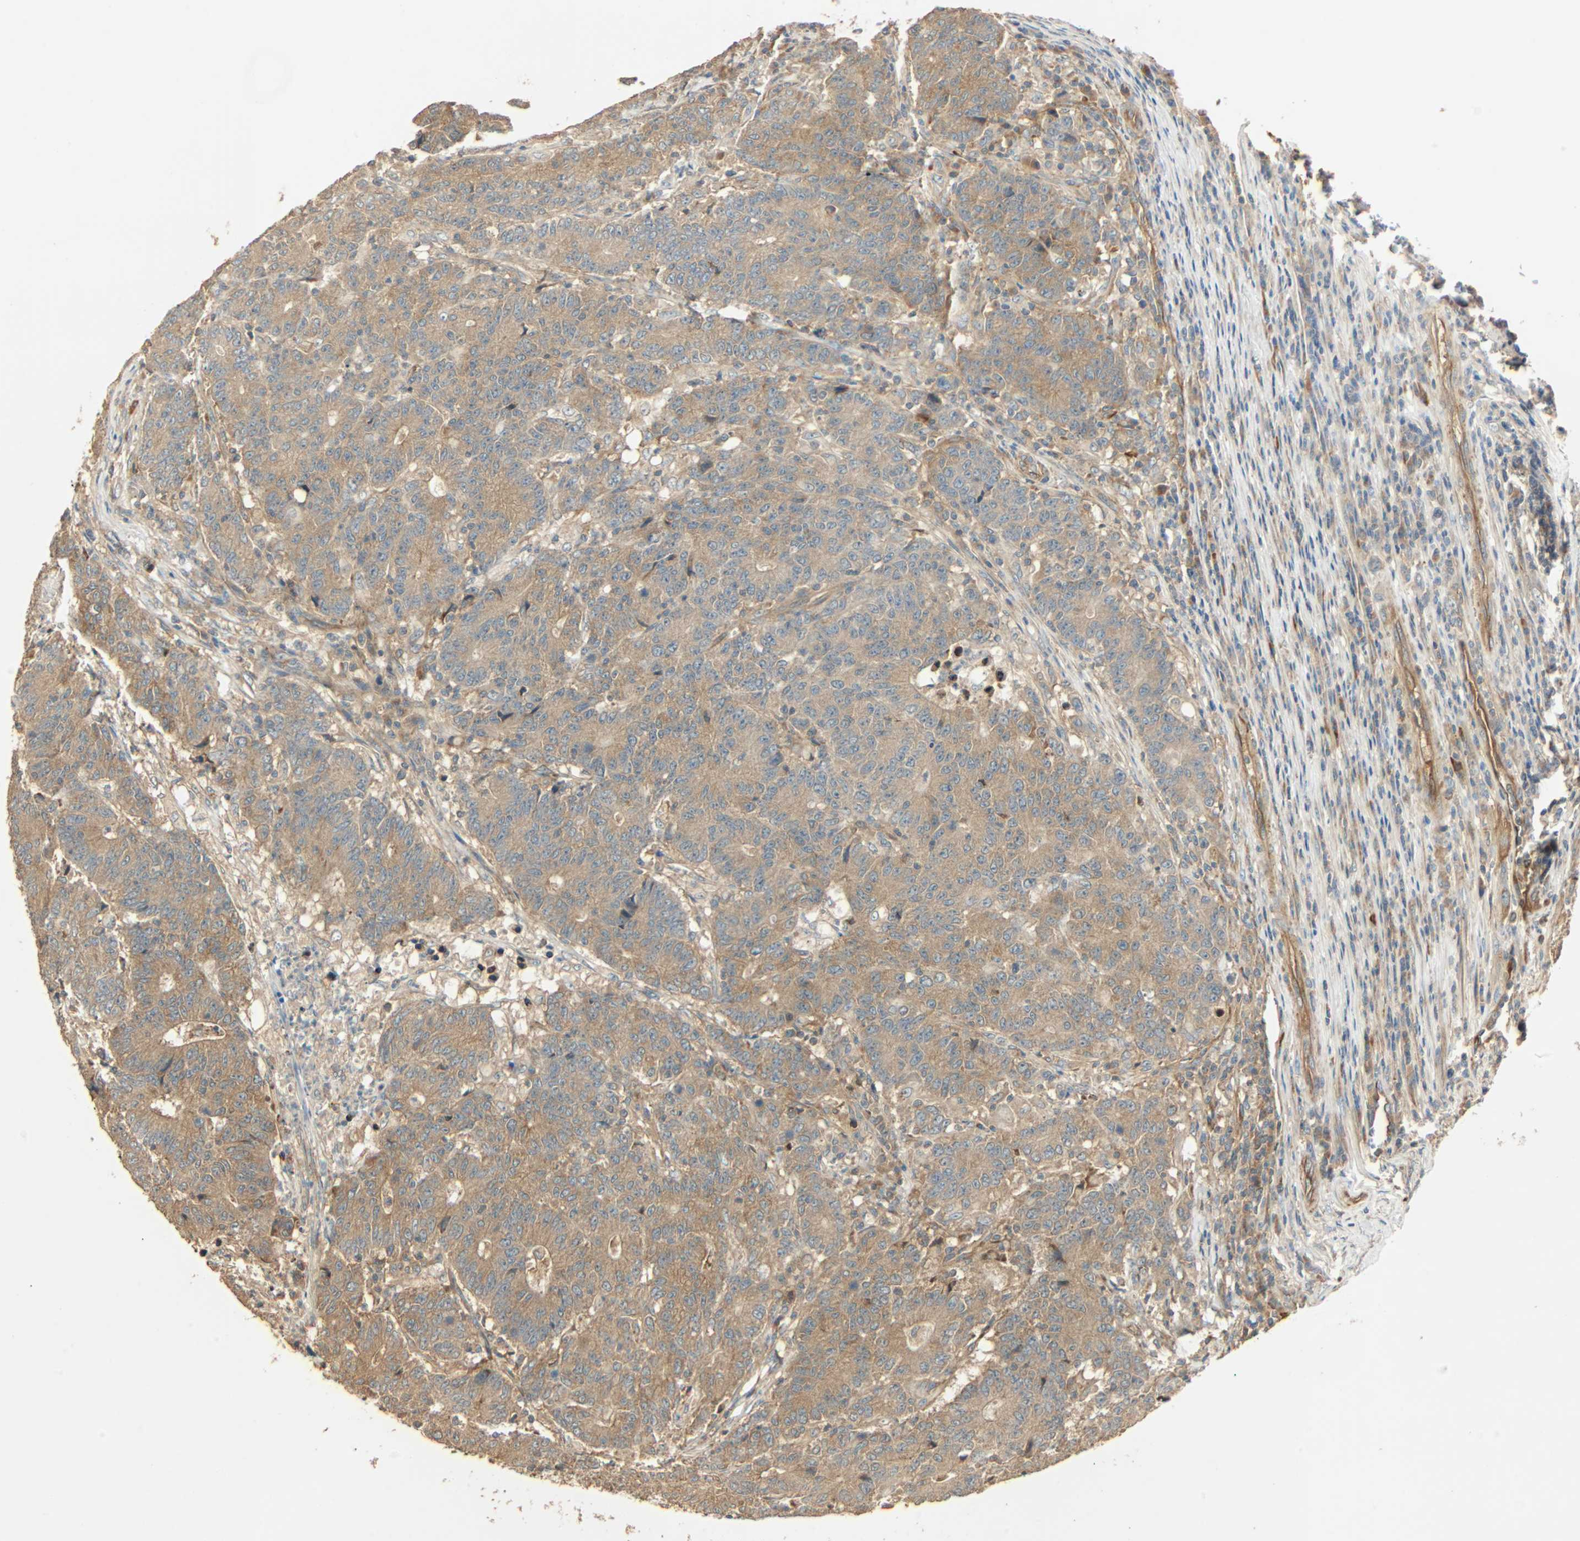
{"staining": {"intensity": "moderate", "quantity": ">75%", "location": "cytoplasmic/membranous"}, "tissue": "colorectal cancer", "cell_type": "Tumor cells", "image_type": "cancer", "snomed": [{"axis": "morphology", "description": "Normal tissue, NOS"}, {"axis": "morphology", "description": "Adenocarcinoma, NOS"}, {"axis": "topography", "description": "Colon"}], "caption": "Colorectal cancer (adenocarcinoma) stained with immunohistochemistry displays moderate cytoplasmic/membranous staining in about >75% of tumor cells.", "gene": "GALK1", "patient": {"sex": "female", "age": 75}}